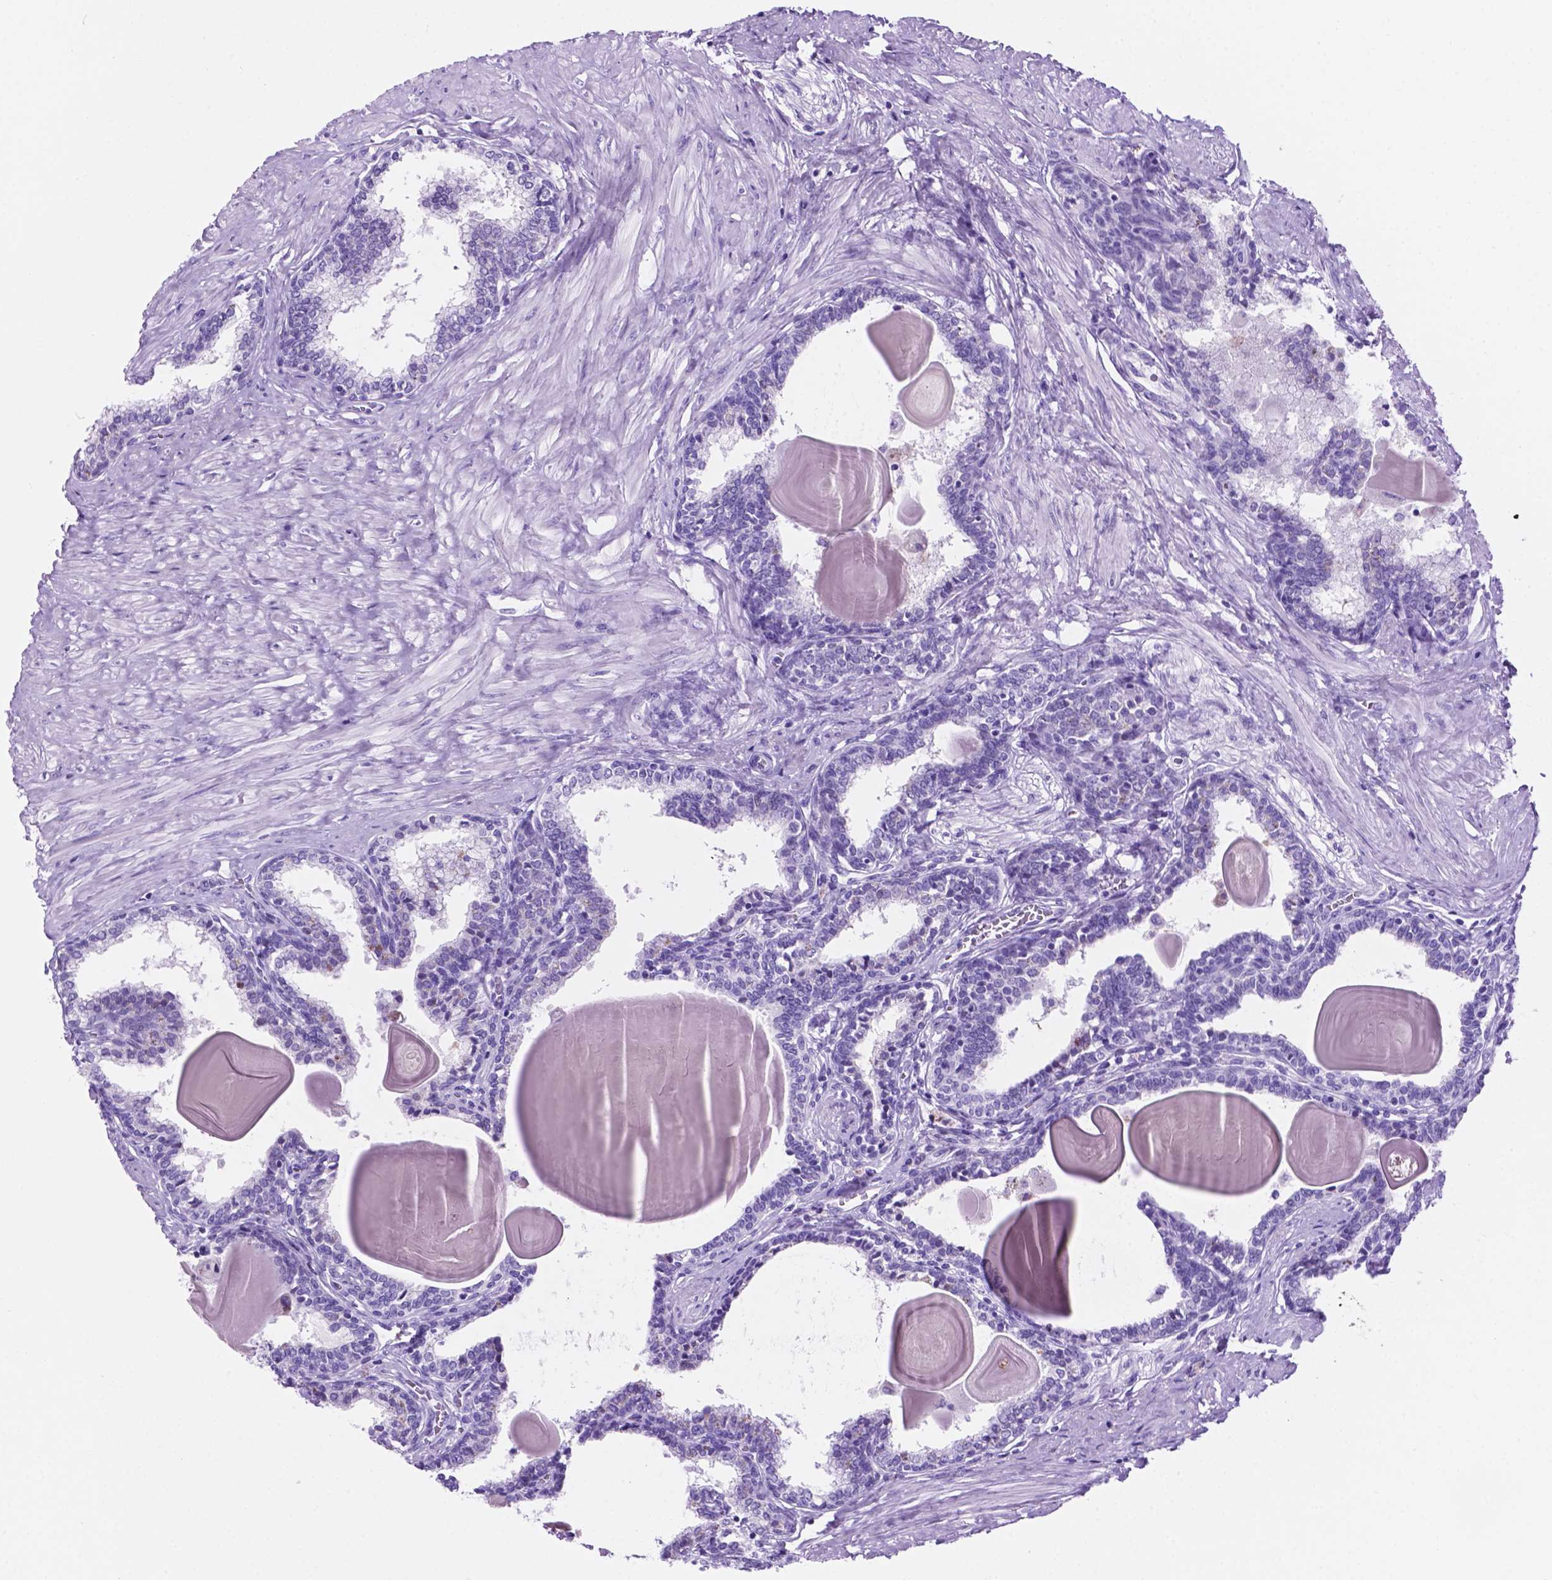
{"staining": {"intensity": "negative", "quantity": "none", "location": "none"}, "tissue": "prostate", "cell_type": "Glandular cells", "image_type": "normal", "snomed": [{"axis": "morphology", "description": "Normal tissue, NOS"}, {"axis": "topography", "description": "Prostate"}], "caption": "IHC image of normal prostate: human prostate stained with DAB (3,3'-diaminobenzidine) demonstrates no significant protein expression in glandular cells. (DAB immunohistochemistry (IHC) with hematoxylin counter stain).", "gene": "C17orf107", "patient": {"sex": "male", "age": 55}}